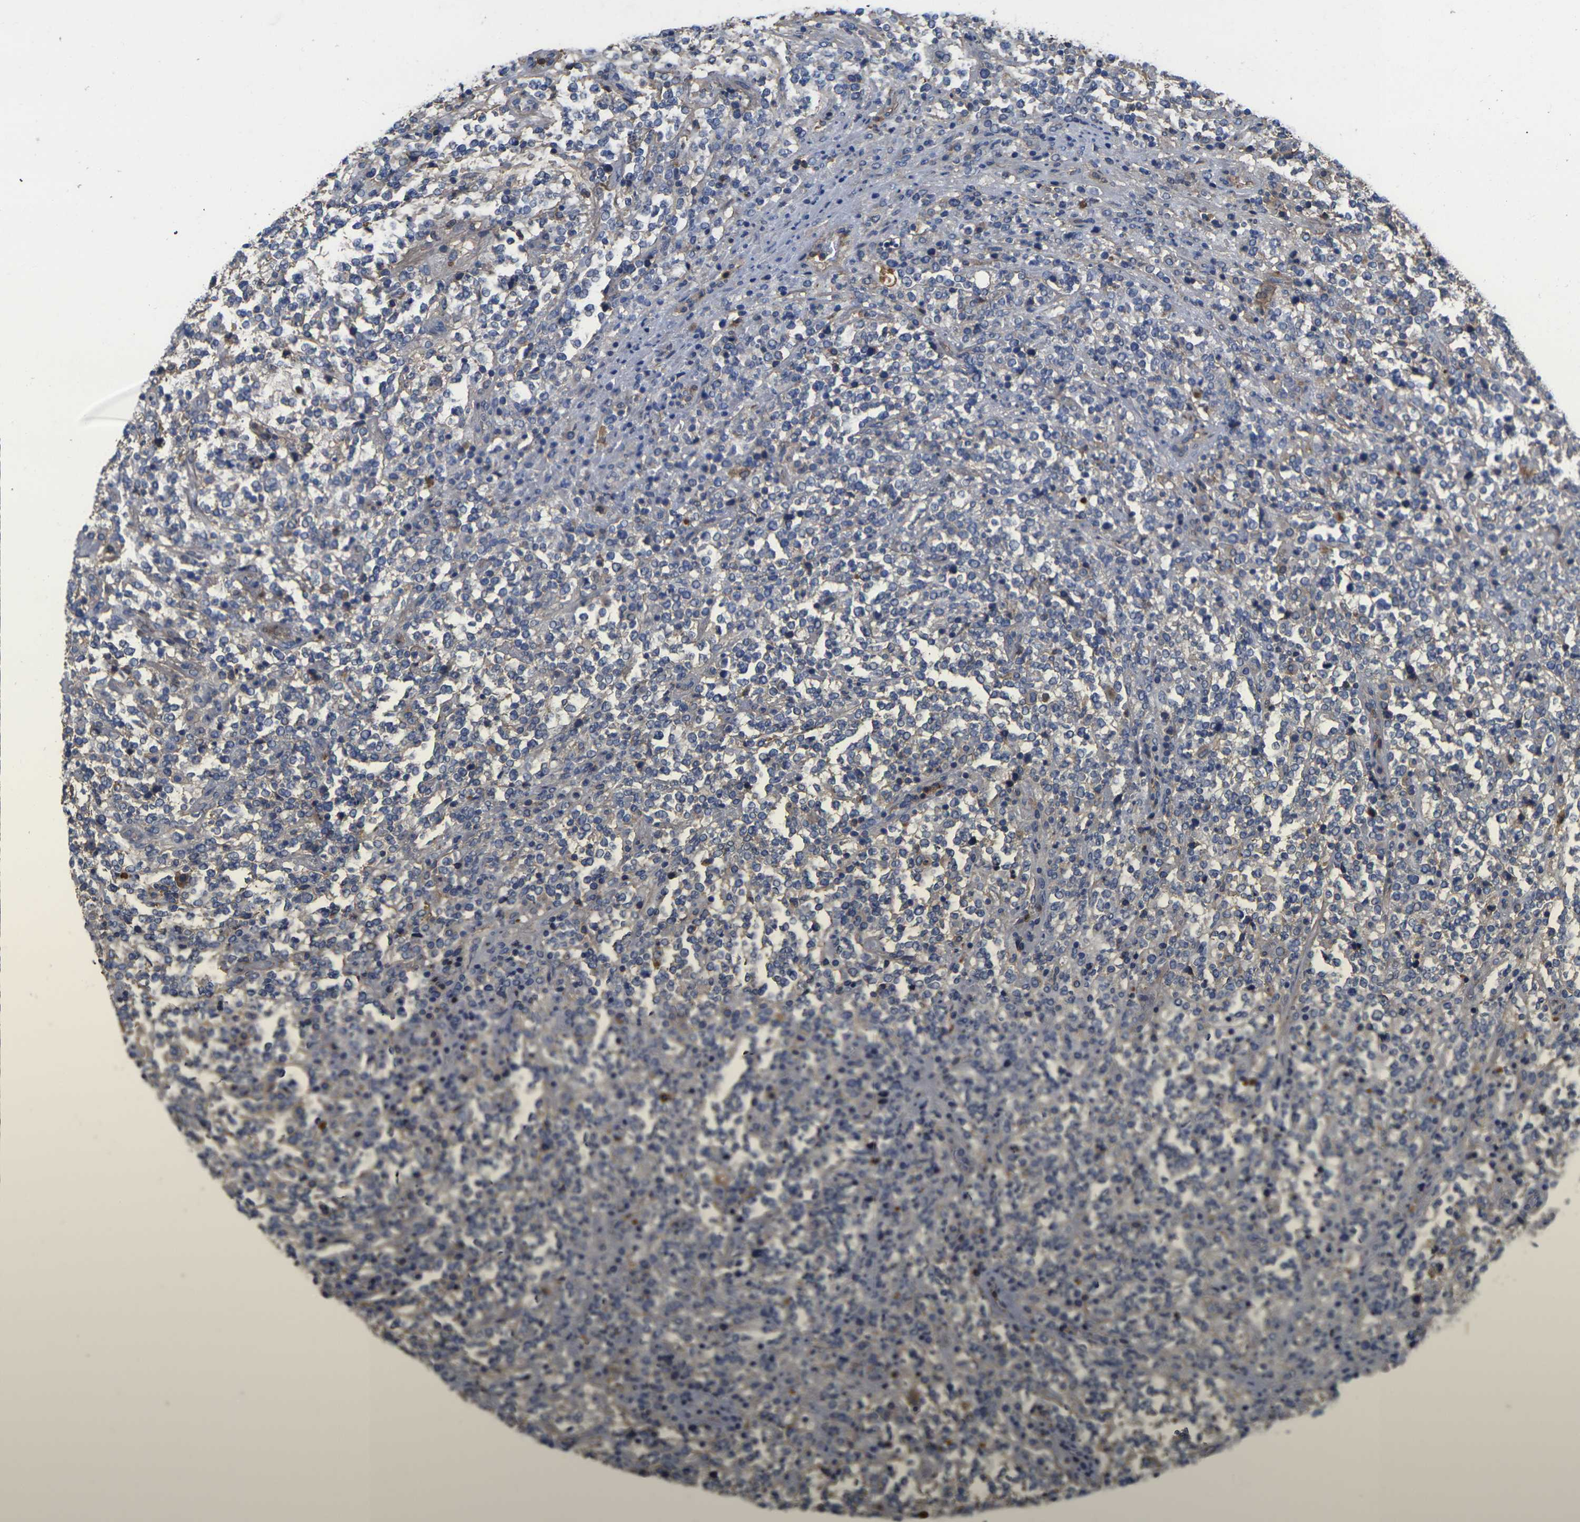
{"staining": {"intensity": "negative", "quantity": "none", "location": "none"}, "tissue": "lymphoma", "cell_type": "Tumor cells", "image_type": "cancer", "snomed": [{"axis": "morphology", "description": "Malignant lymphoma, non-Hodgkin's type, High grade"}, {"axis": "topography", "description": "Soft tissue"}], "caption": "Histopathology image shows no protein positivity in tumor cells of lymphoma tissue. Brightfield microscopy of immunohistochemistry (IHC) stained with DAB (3,3'-diaminobenzidine) (brown) and hematoxylin (blue), captured at high magnification.", "gene": "GREM2", "patient": {"sex": "male", "age": 18}}